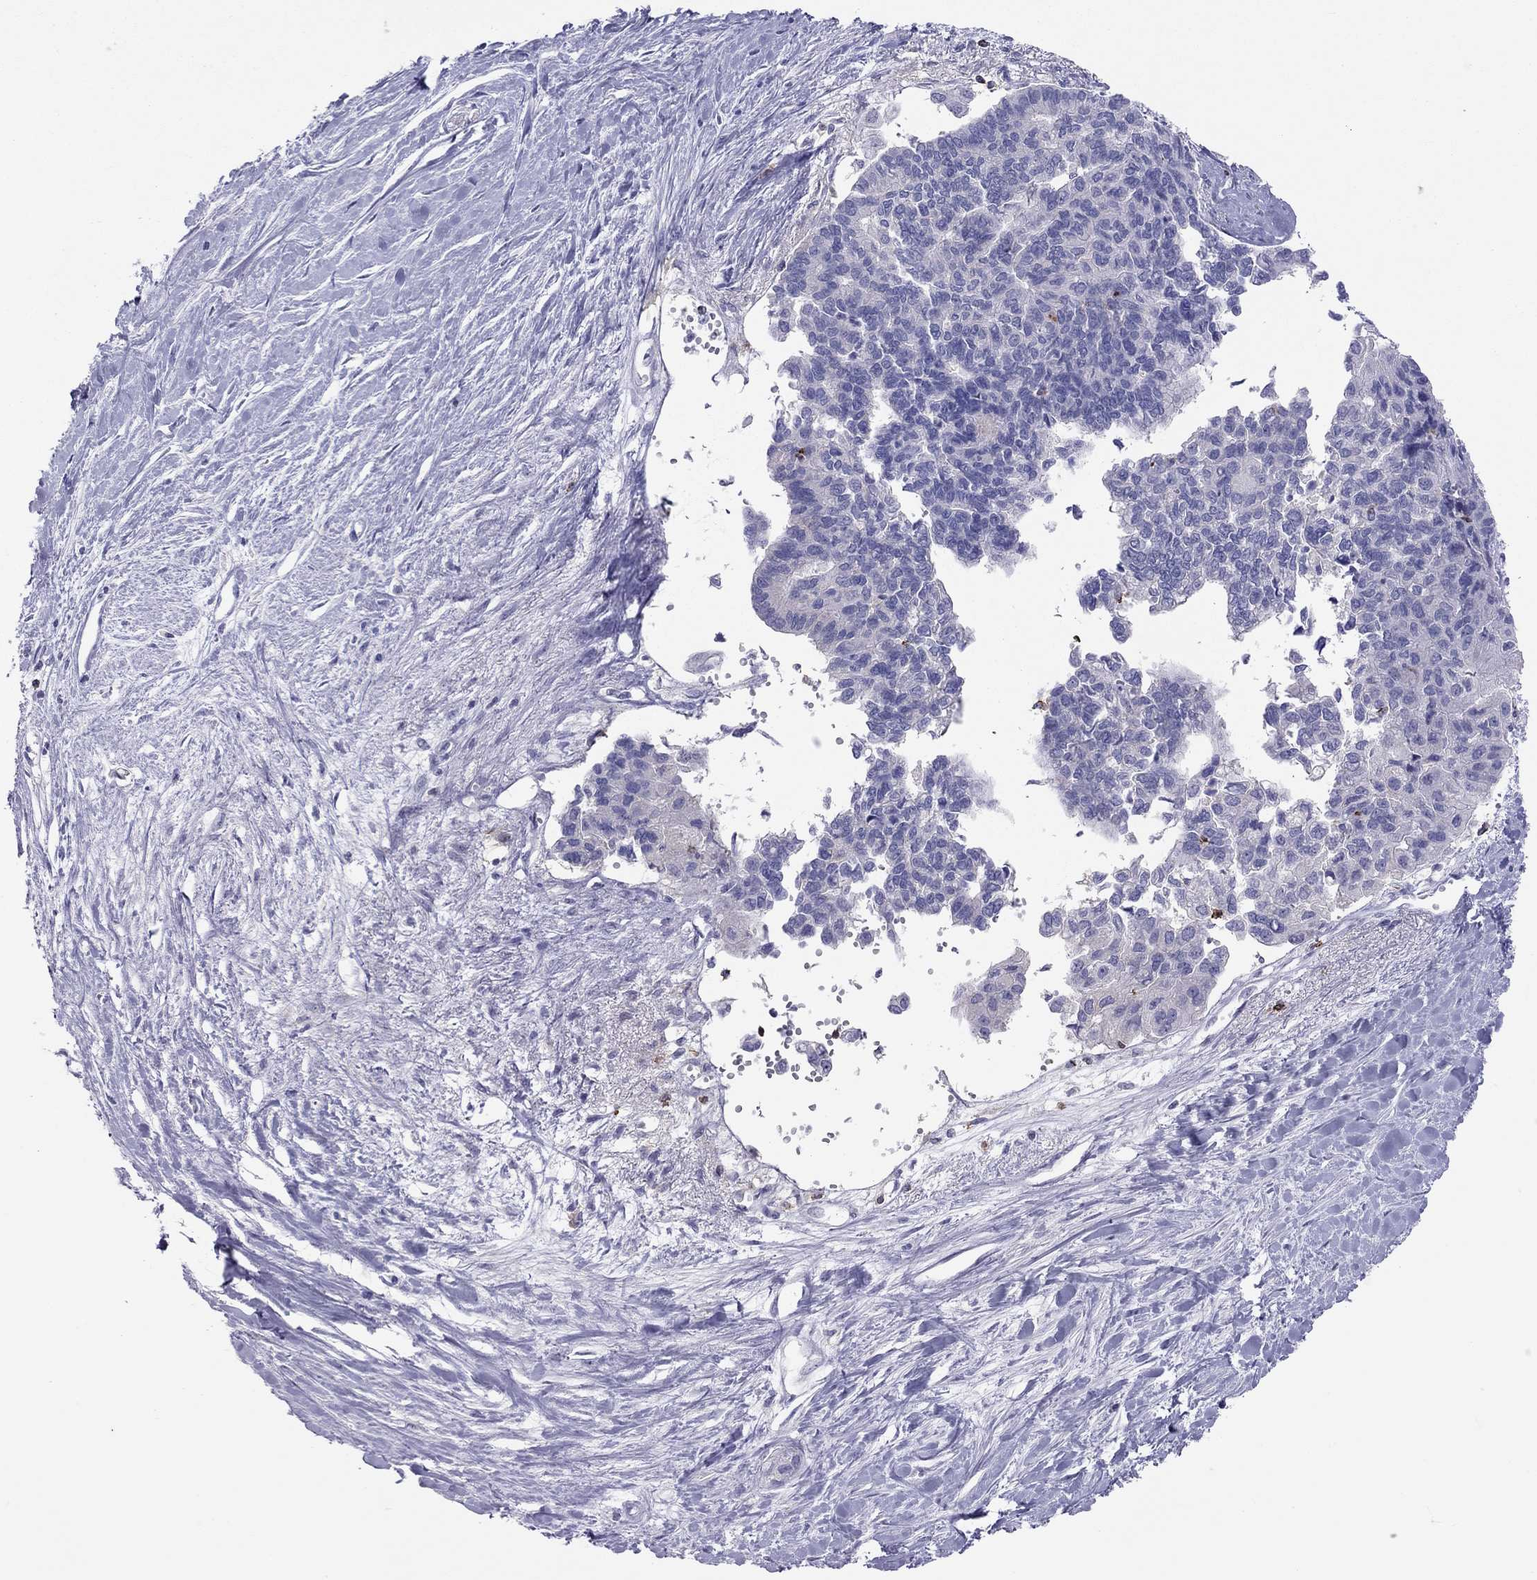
{"staining": {"intensity": "negative", "quantity": "none", "location": "none"}, "tissue": "pancreatic cancer", "cell_type": "Tumor cells", "image_type": "cancer", "snomed": [{"axis": "morphology", "description": "Adenocarcinoma, NOS"}, {"axis": "topography", "description": "Pancreas"}], "caption": "Protein analysis of pancreatic cancer exhibits no significant expression in tumor cells.", "gene": "MND1", "patient": {"sex": "female", "age": 50}}